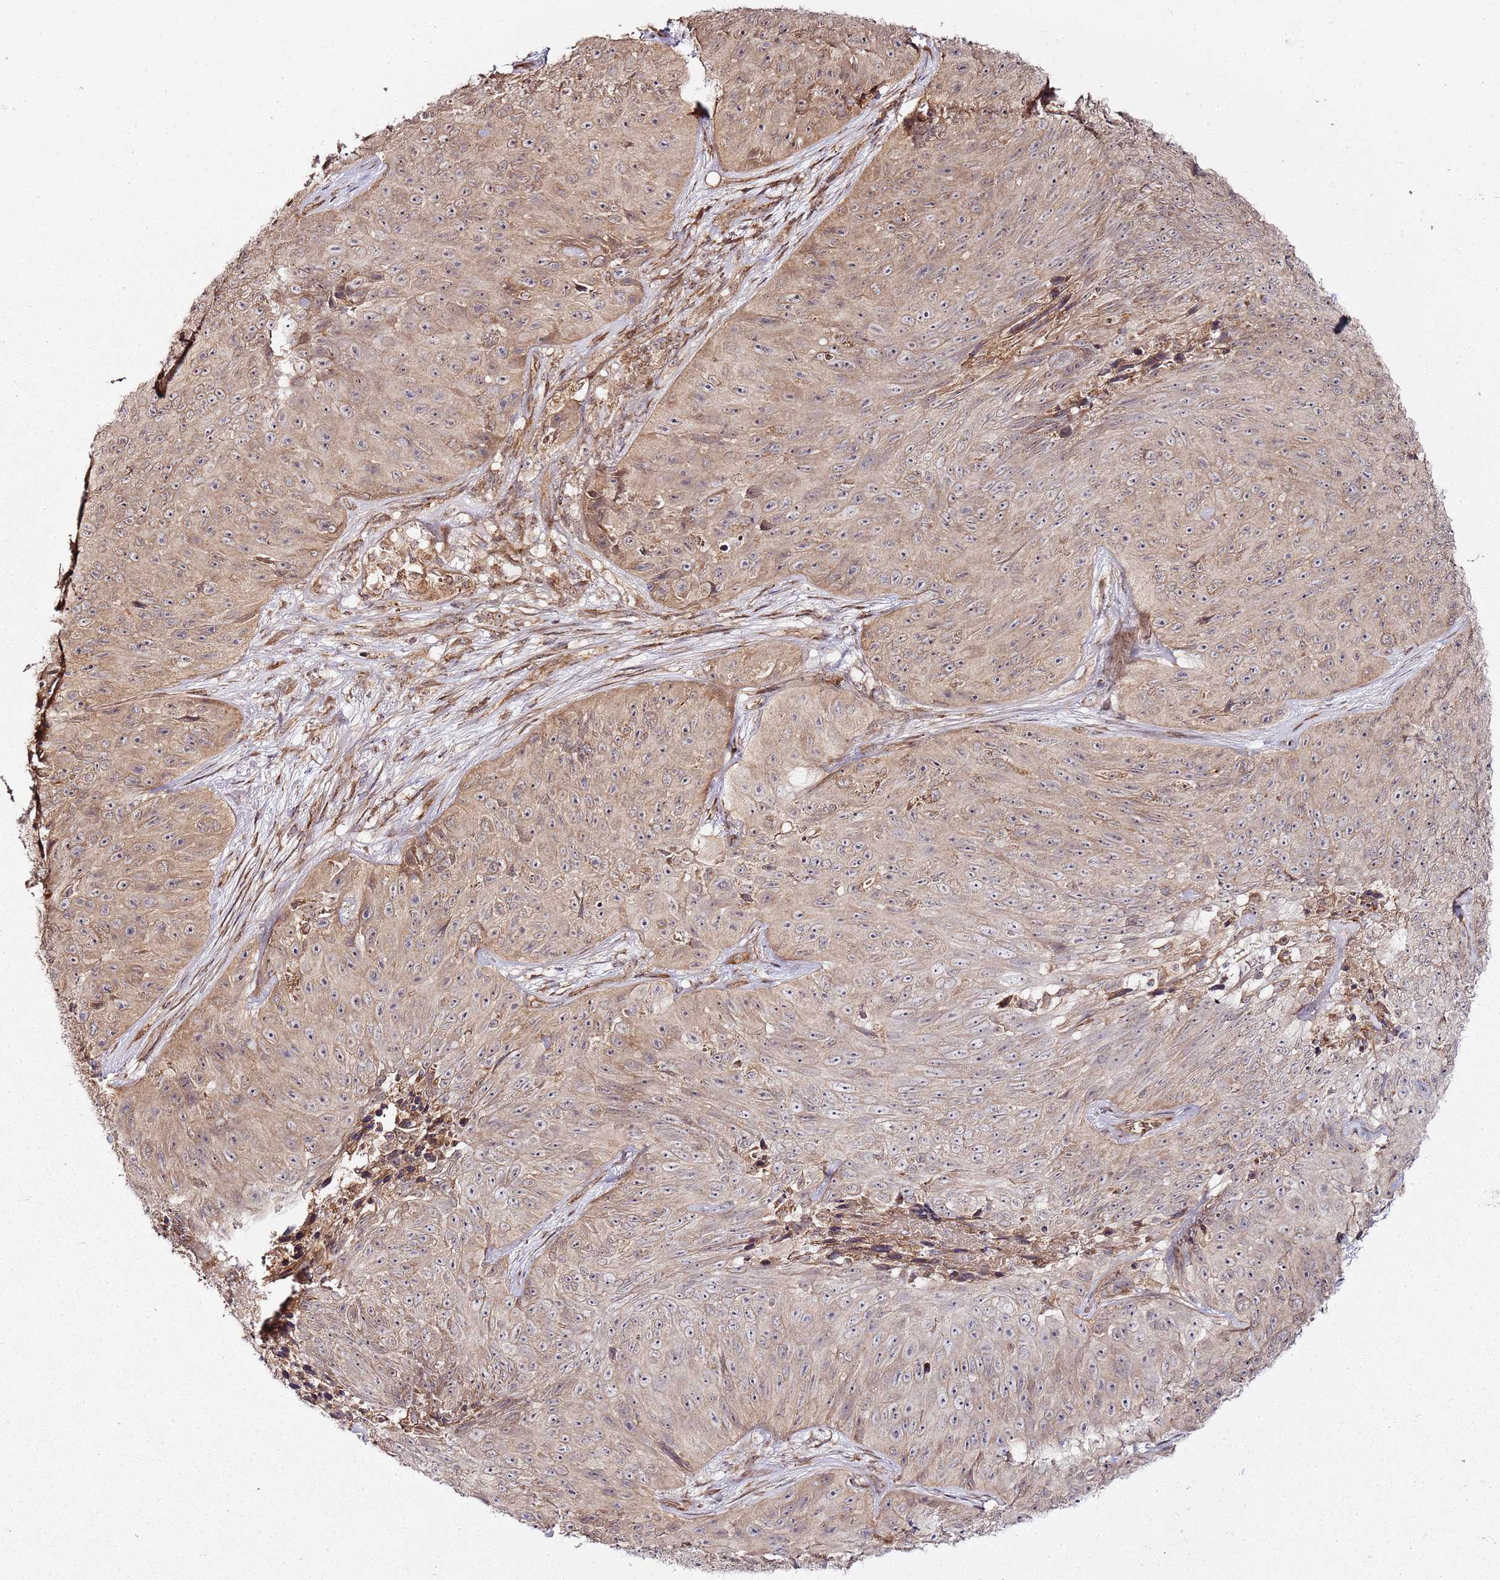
{"staining": {"intensity": "moderate", "quantity": ">75%", "location": "cytoplasmic/membranous"}, "tissue": "skin cancer", "cell_type": "Tumor cells", "image_type": "cancer", "snomed": [{"axis": "morphology", "description": "Squamous cell carcinoma, NOS"}, {"axis": "topography", "description": "Skin"}], "caption": "IHC (DAB (3,3'-diaminobenzidine)) staining of human skin cancer (squamous cell carcinoma) demonstrates moderate cytoplasmic/membranous protein staining in about >75% of tumor cells.", "gene": "TM2D2", "patient": {"sex": "female", "age": 87}}